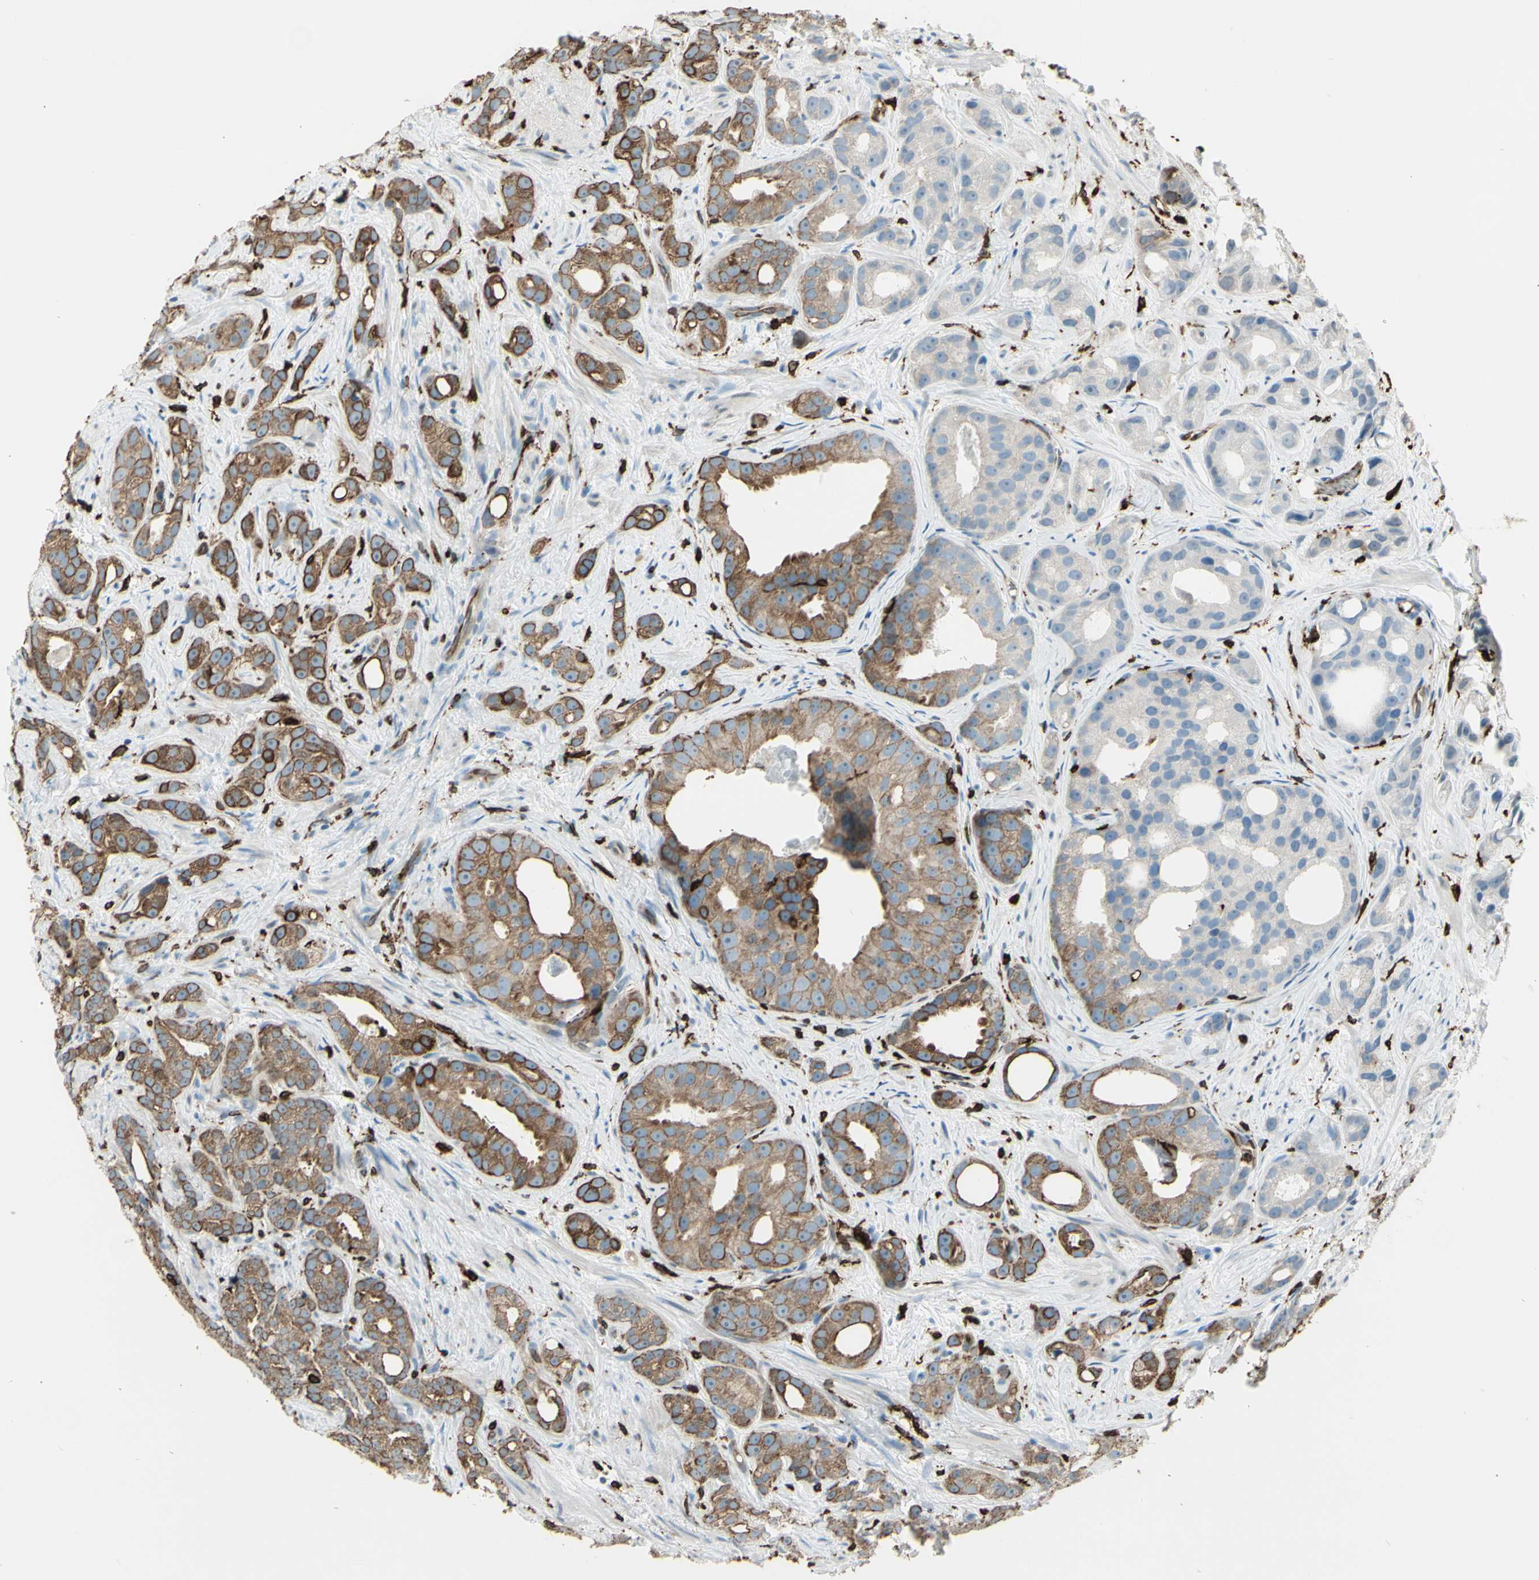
{"staining": {"intensity": "moderate", "quantity": ">75%", "location": "cytoplasmic/membranous"}, "tissue": "prostate cancer", "cell_type": "Tumor cells", "image_type": "cancer", "snomed": [{"axis": "morphology", "description": "Adenocarcinoma, Low grade"}, {"axis": "topography", "description": "Prostate"}], "caption": "A brown stain labels moderate cytoplasmic/membranous positivity of a protein in prostate low-grade adenocarcinoma tumor cells. (DAB (3,3'-diaminobenzidine) IHC, brown staining for protein, blue staining for nuclei).", "gene": "CD74", "patient": {"sex": "male", "age": 89}}